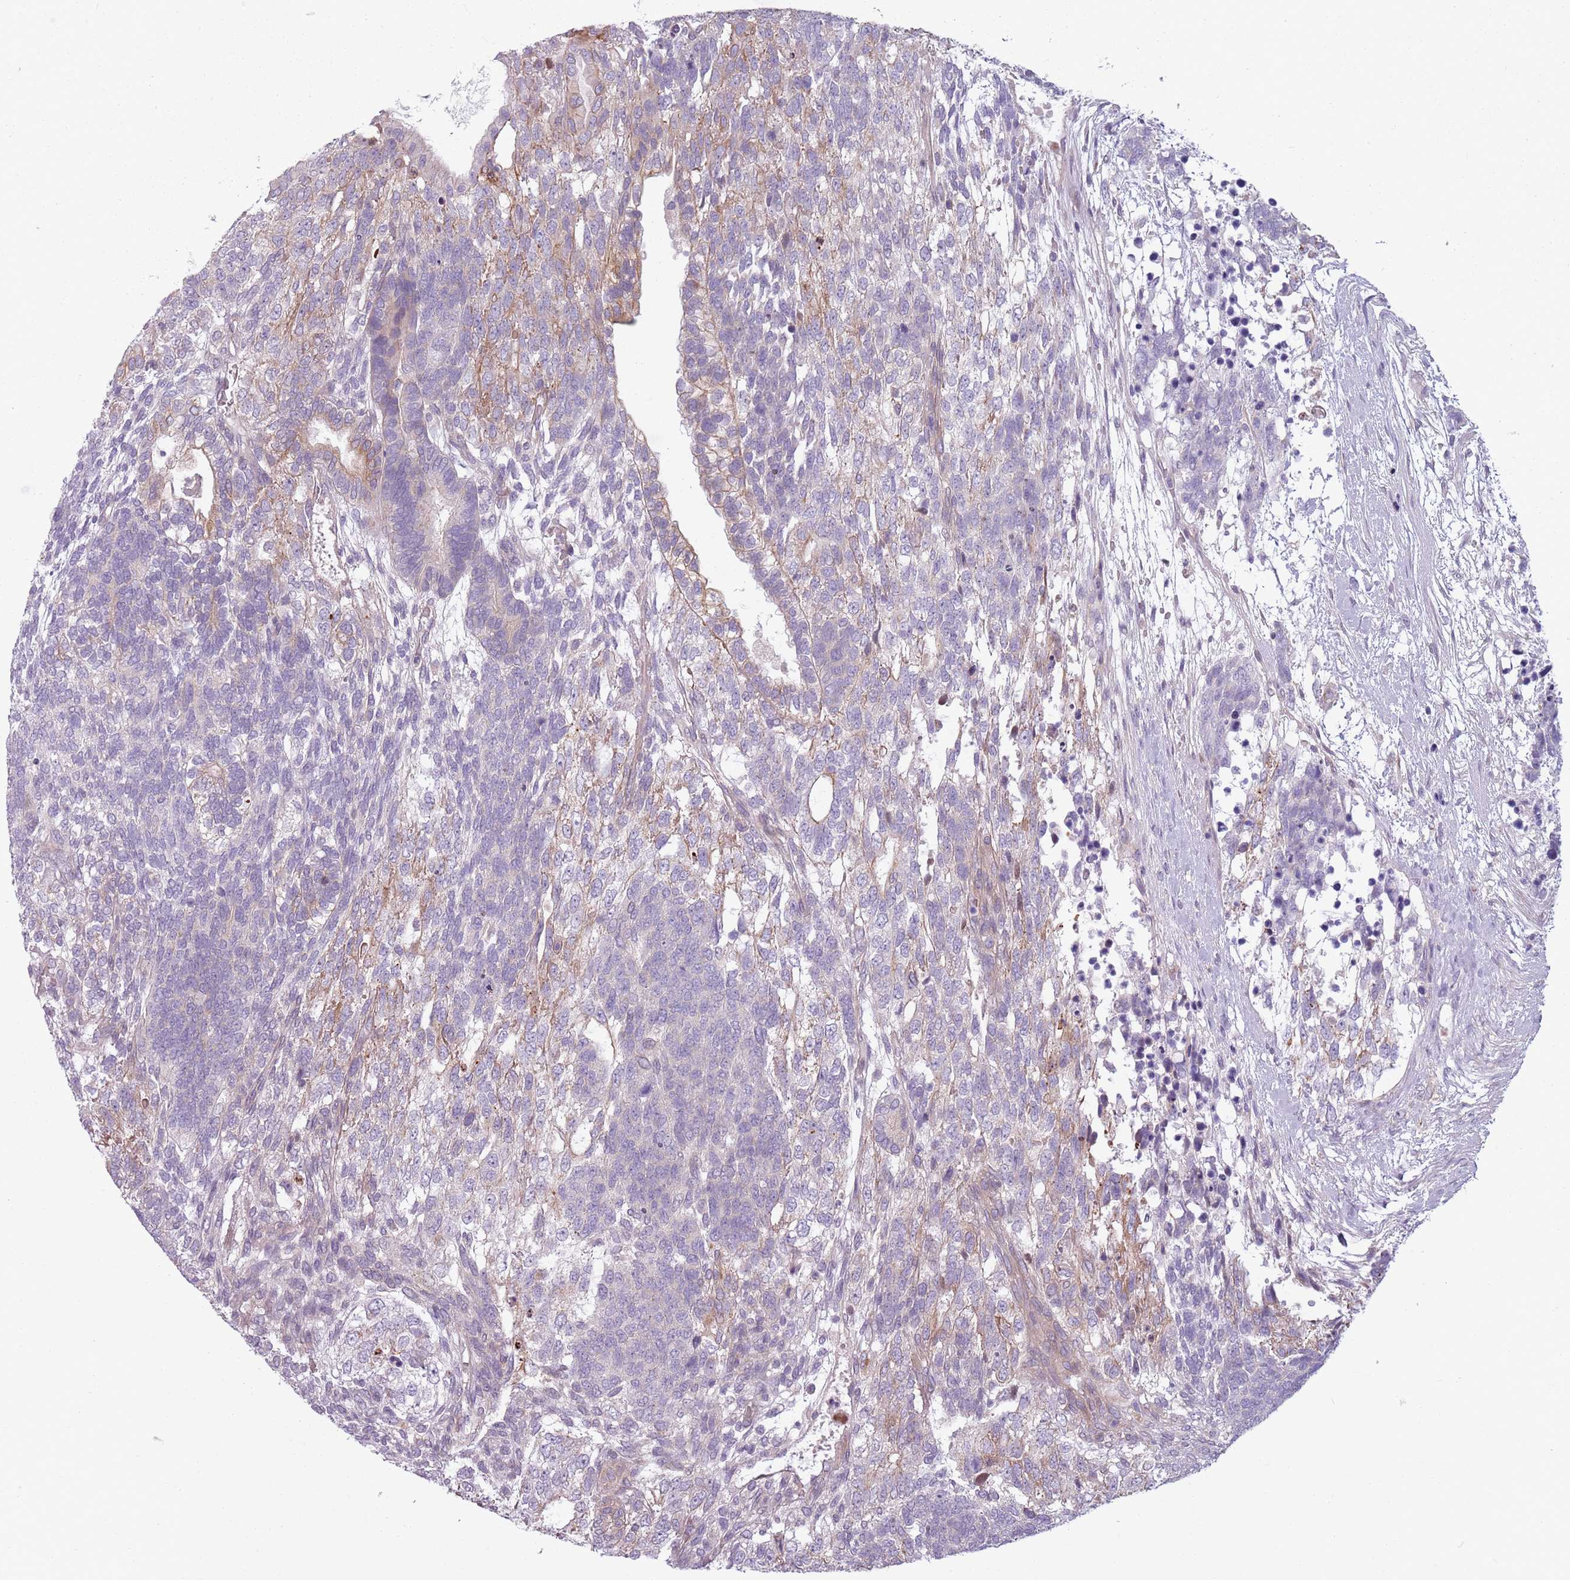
{"staining": {"intensity": "weak", "quantity": "<25%", "location": "cytoplasmic/membranous"}, "tissue": "testis cancer", "cell_type": "Tumor cells", "image_type": "cancer", "snomed": [{"axis": "morphology", "description": "Carcinoma, Embryonal, NOS"}, {"axis": "topography", "description": "Testis"}], "caption": "Immunohistochemistry (IHC) of embryonal carcinoma (testis) exhibits no expression in tumor cells.", "gene": "TLCD2", "patient": {"sex": "male", "age": 23}}